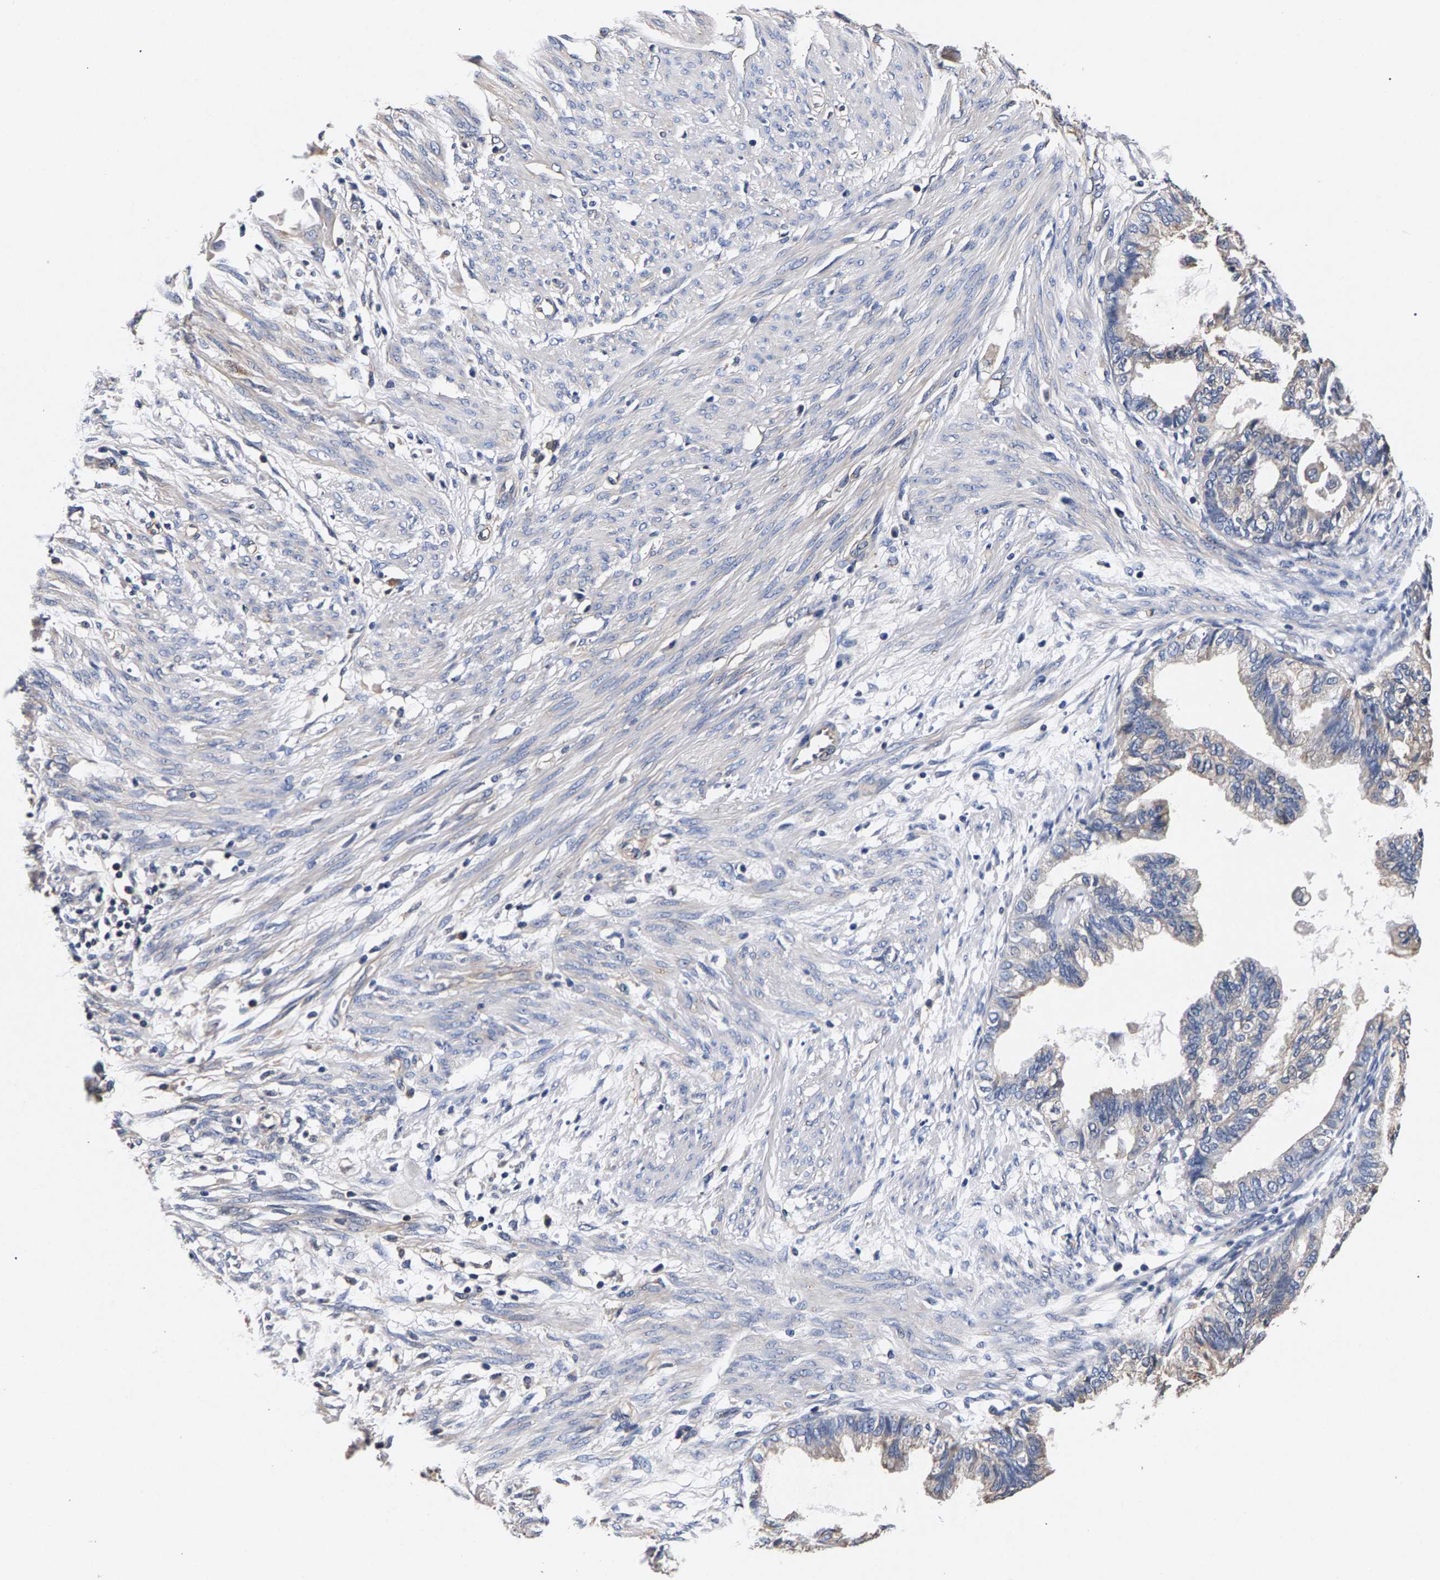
{"staining": {"intensity": "negative", "quantity": "none", "location": "none"}, "tissue": "cervical cancer", "cell_type": "Tumor cells", "image_type": "cancer", "snomed": [{"axis": "morphology", "description": "Normal tissue, NOS"}, {"axis": "morphology", "description": "Adenocarcinoma, NOS"}, {"axis": "topography", "description": "Cervix"}, {"axis": "topography", "description": "Endometrium"}], "caption": "Human adenocarcinoma (cervical) stained for a protein using IHC reveals no expression in tumor cells.", "gene": "MARCHF7", "patient": {"sex": "female", "age": 86}}